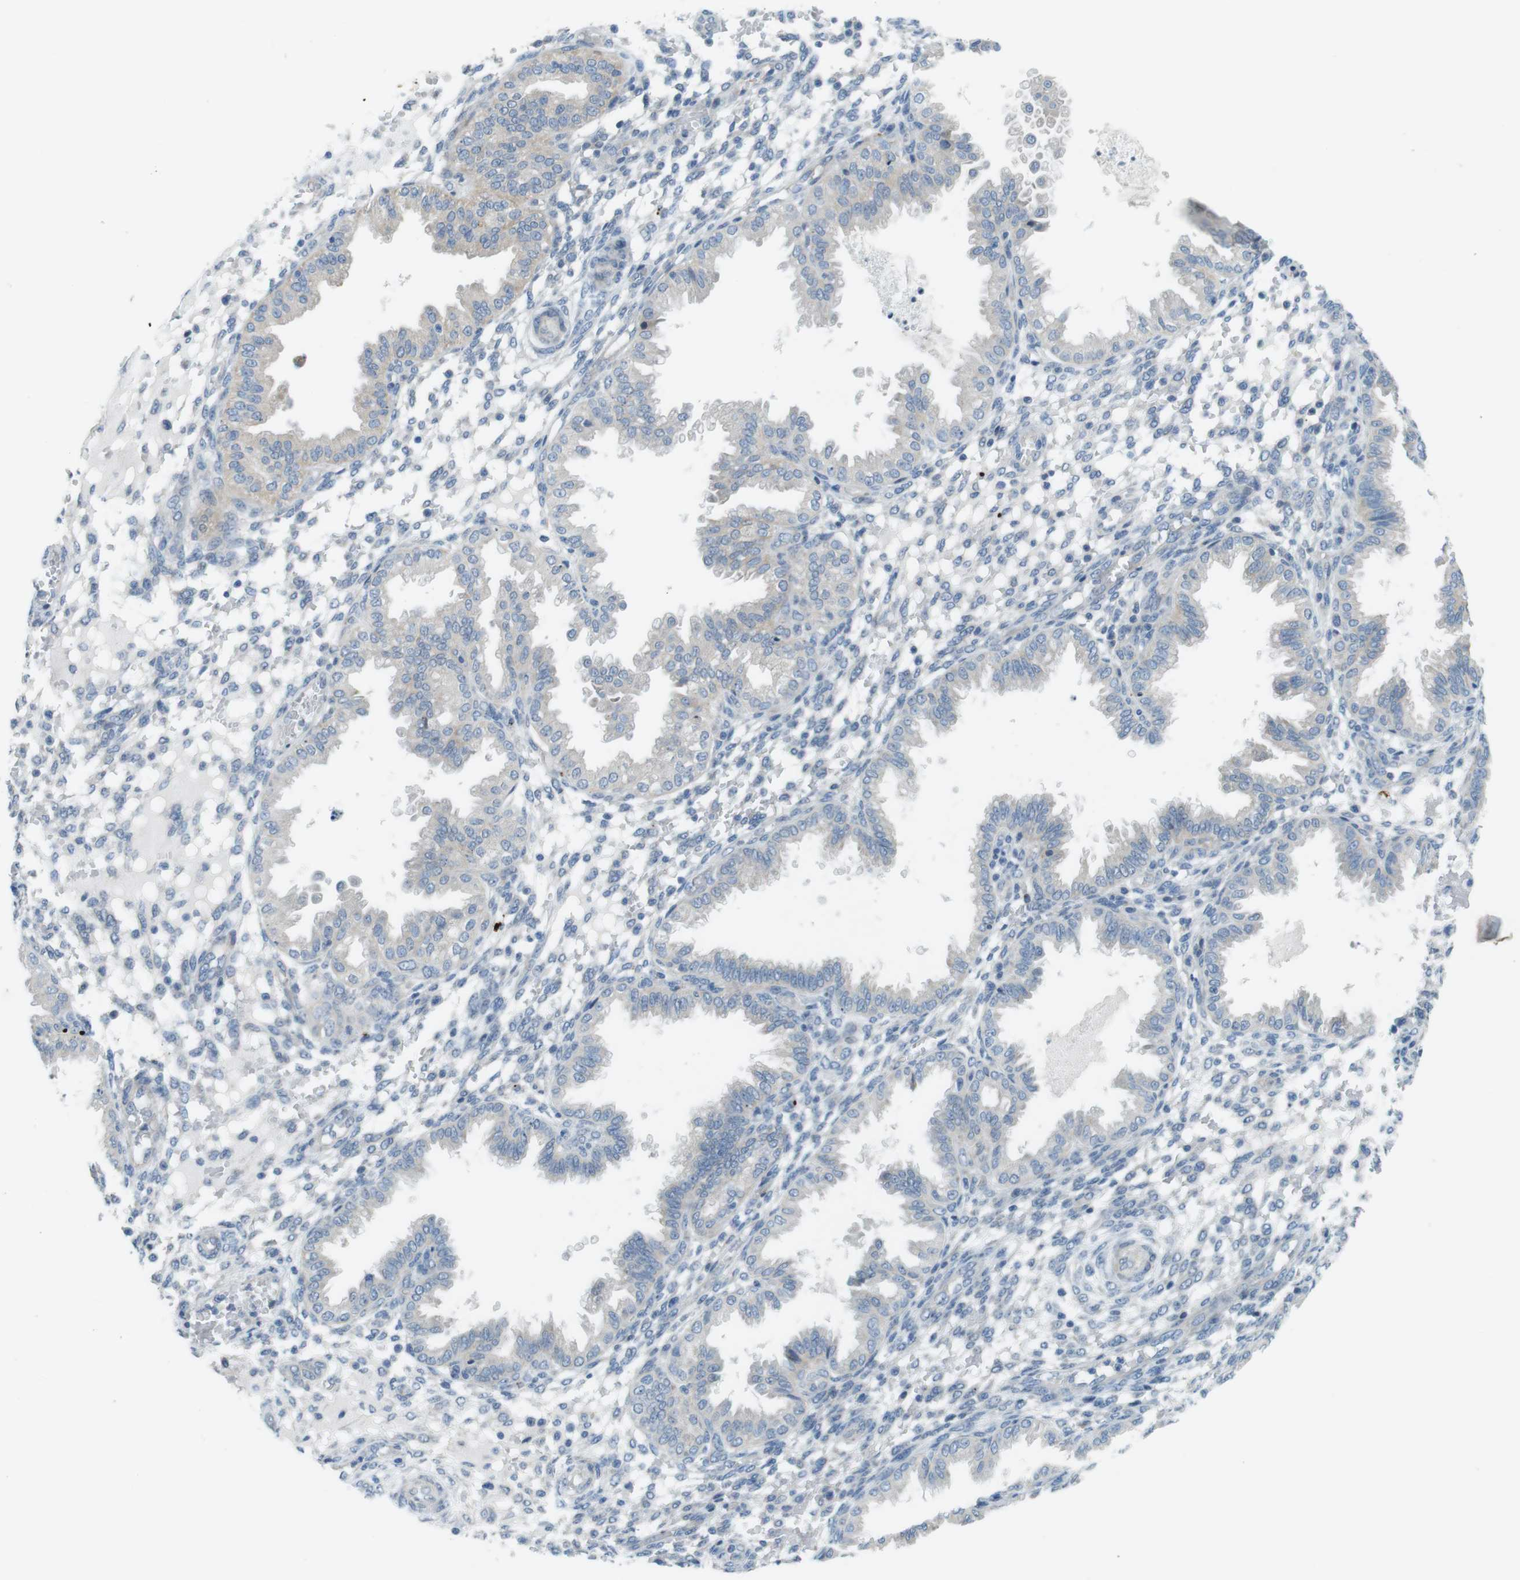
{"staining": {"intensity": "negative", "quantity": "none", "location": "none"}, "tissue": "endometrium", "cell_type": "Cells in endometrial stroma", "image_type": "normal", "snomed": [{"axis": "morphology", "description": "Normal tissue, NOS"}, {"axis": "topography", "description": "Endometrium"}], "caption": "An IHC micrograph of benign endometrium is shown. There is no staining in cells in endometrial stroma of endometrium.", "gene": "TYW1", "patient": {"sex": "female", "age": 33}}